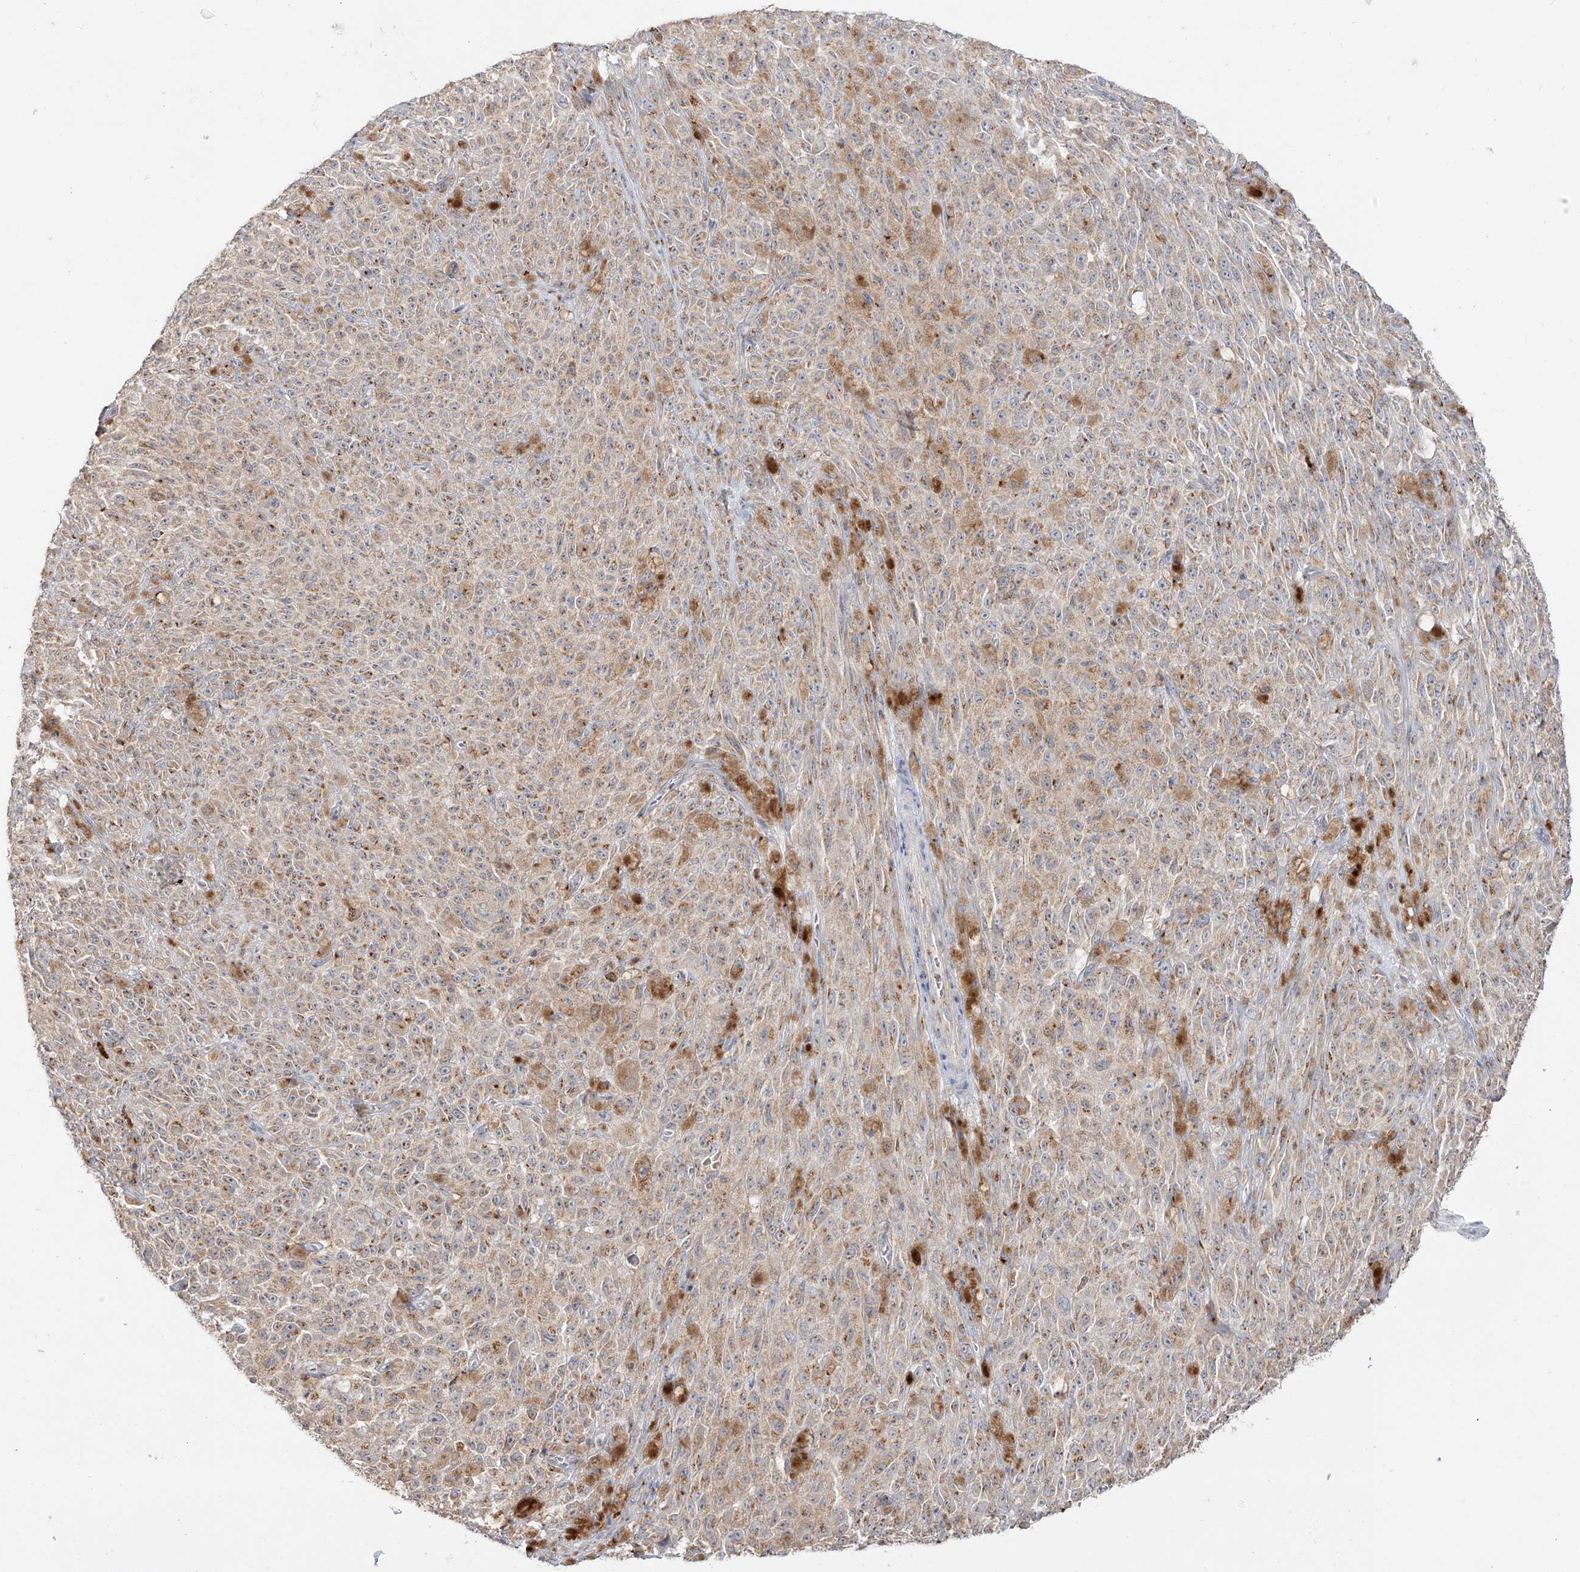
{"staining": {"intensity": "weak", "quantity": ">75%", "location": "cytoplasmic/membranous"}, "tissue": "melanoma", "cell_type": "Tumor cells", "image_type": "cancer", "snomed": [{"axis": "morphology", "description": "Malignant melanoma, NOS"}, {"axis": "topography", "description": "Skin"}], "caption": "A low amount of weak cytoplasmic/membranous expression is present in approximately >75% of tumor cells in melanoma tissue. The staining was performed using DAB, with brown indicating positive protein expression. Nuclei are stained blue with hematoxylin.", "gene": "BSDC1", "patient": {"sex": "female", "age": 82}}